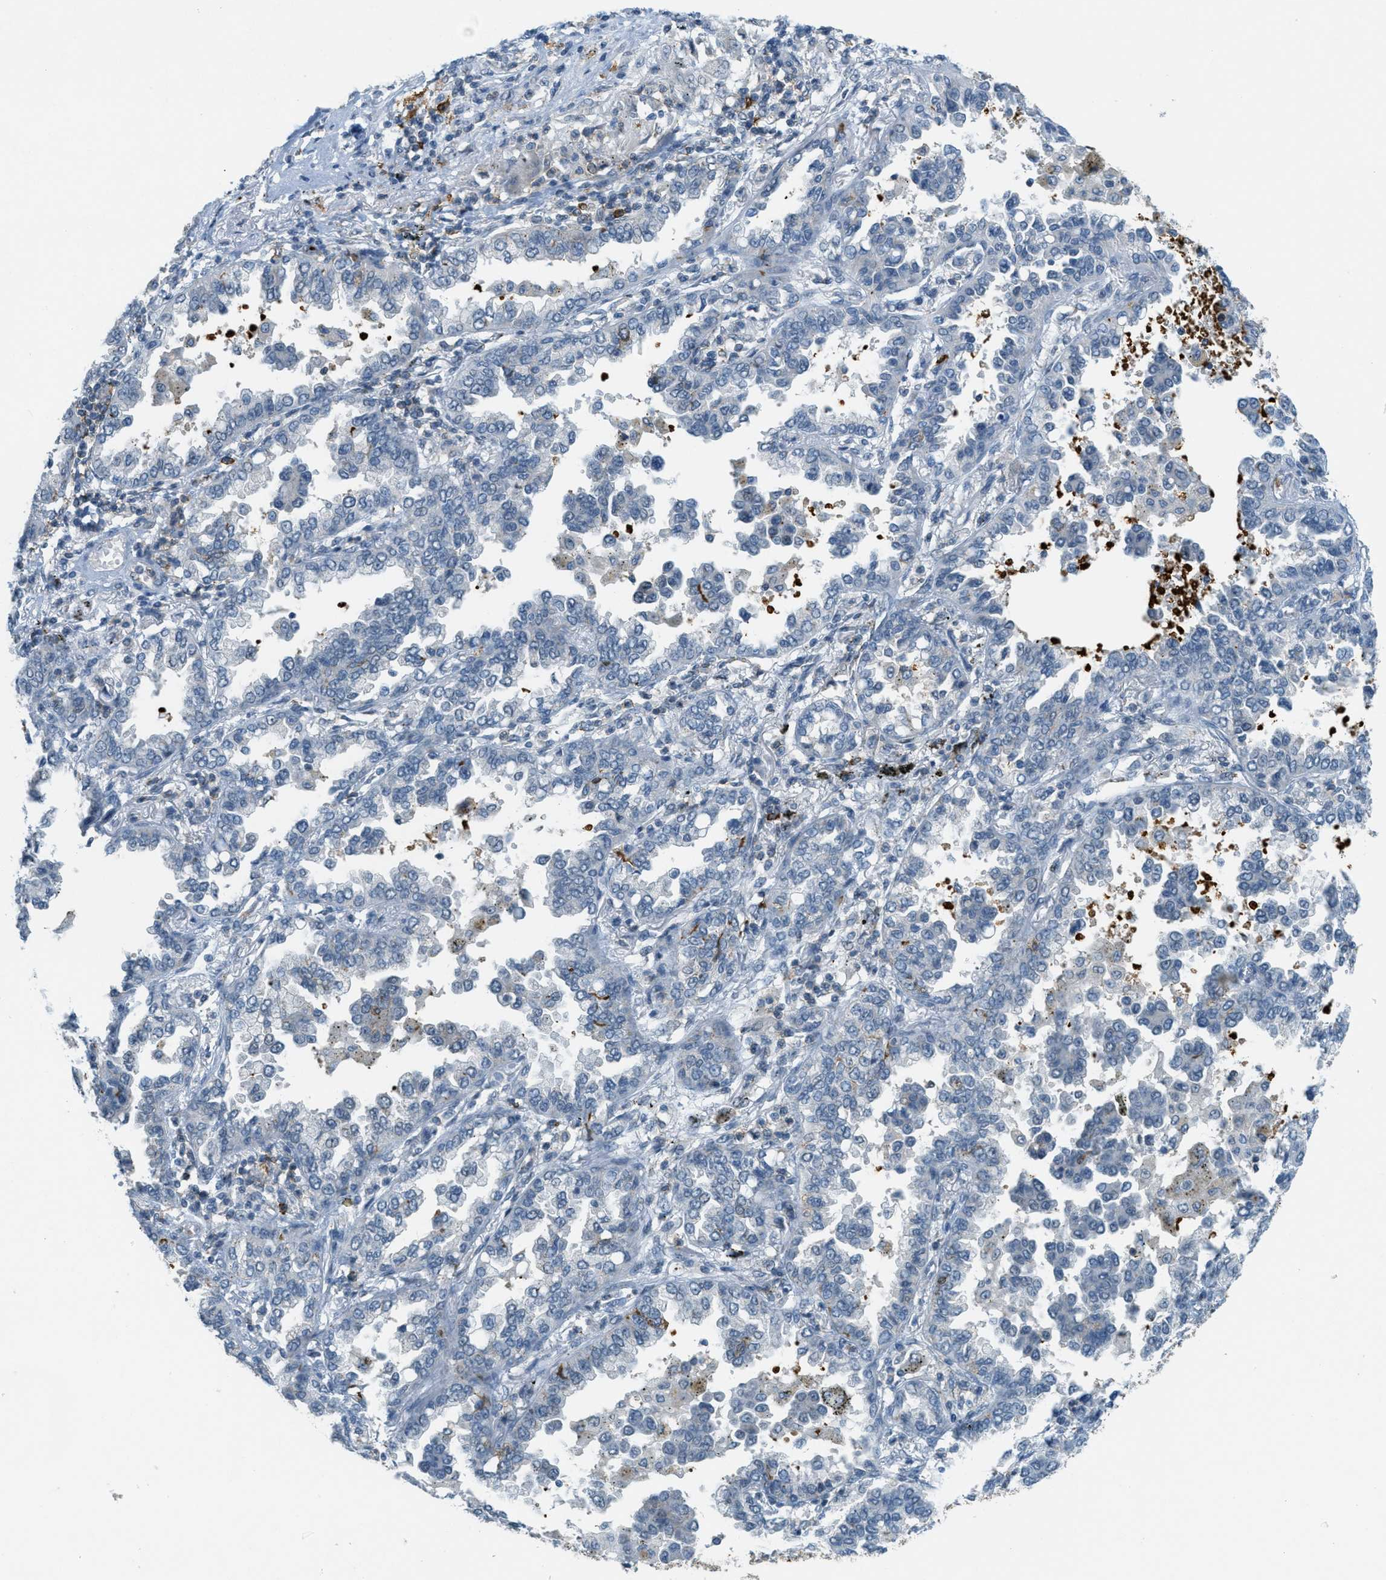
{"staining": {"intensity": "negative", "quantity": "none", "location": "none"}, "tissue": "lung cancer", "cell_type": "Tumor cells", "image_type": "cancer", "snomed": [{"axis": "morphology", "description": "Normal tissue, NOS"}, {"axis": "morphology", "description": "Adenocarcinoma, NOS"}, {"axis": "topography", "description": "Lung"}], "caption": "An image of lung cancer stained for a protein demonstrates no brown staining in tumor cells.", "gene": "FYN", "patient": {"sex": "male", "age": 59}}